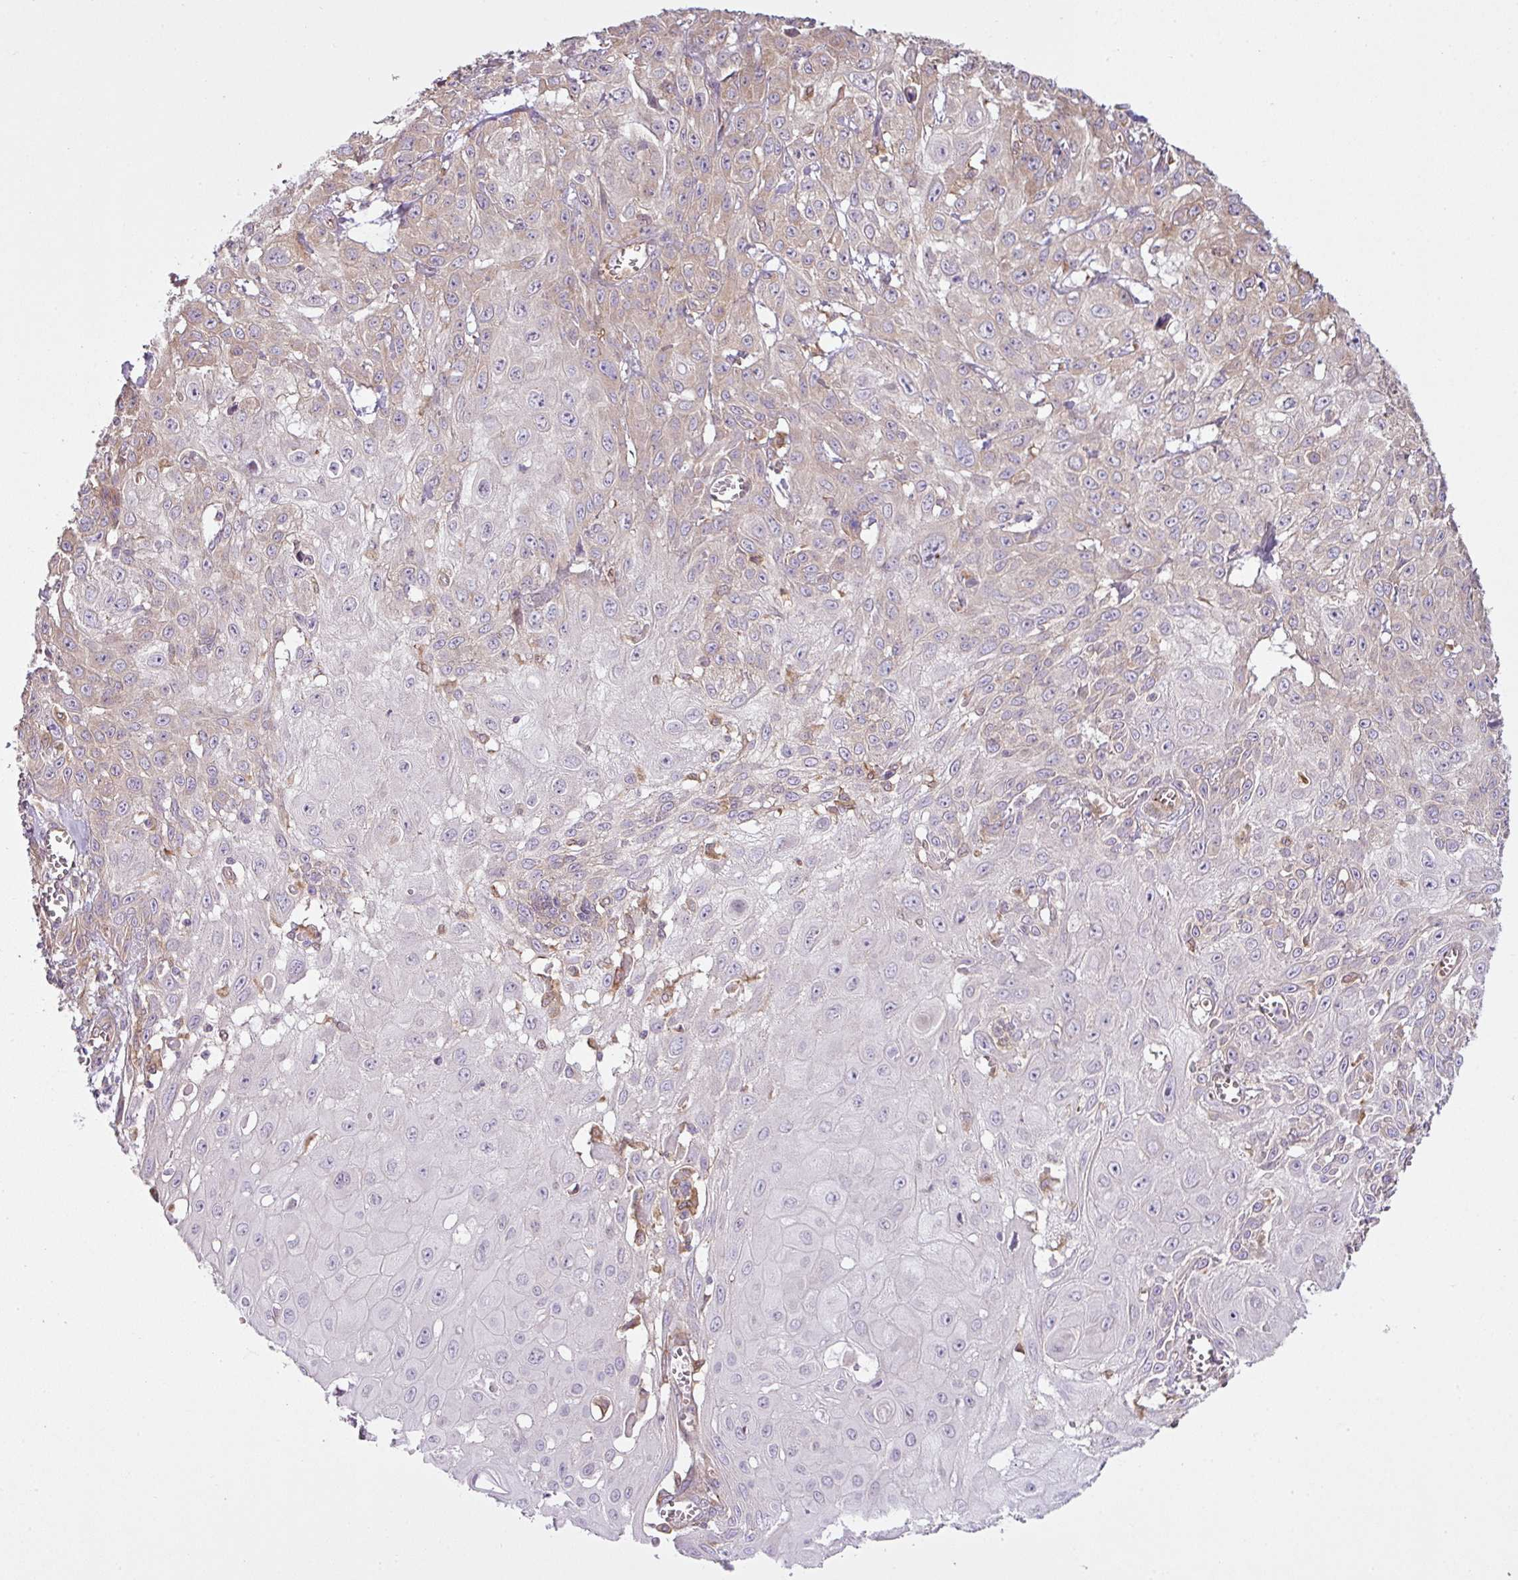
{"staining": {"intensity": "weak", "quantity": "25%-75%", "location": "cytoplasmic/membranous"}, "tissue": "skin cancer", "cell_type": "Tumor cells", "image_type": "cancer", "snomed": [{"axis": "morphology", "description": "Squamous cell carcinoma, NOS"}, {"axis": "topography", "description": "Skin"}, {"axis": "topography", "description": "Vulva"}], "caption": "Skin squamous cell carcinoma stained with a brown dye exhibits weak cytoplasmic/membranous positive expression in about 25%-75% of tumor cells.", "gene": "COX18", "patient": {"sex": "female", "age": 71}}